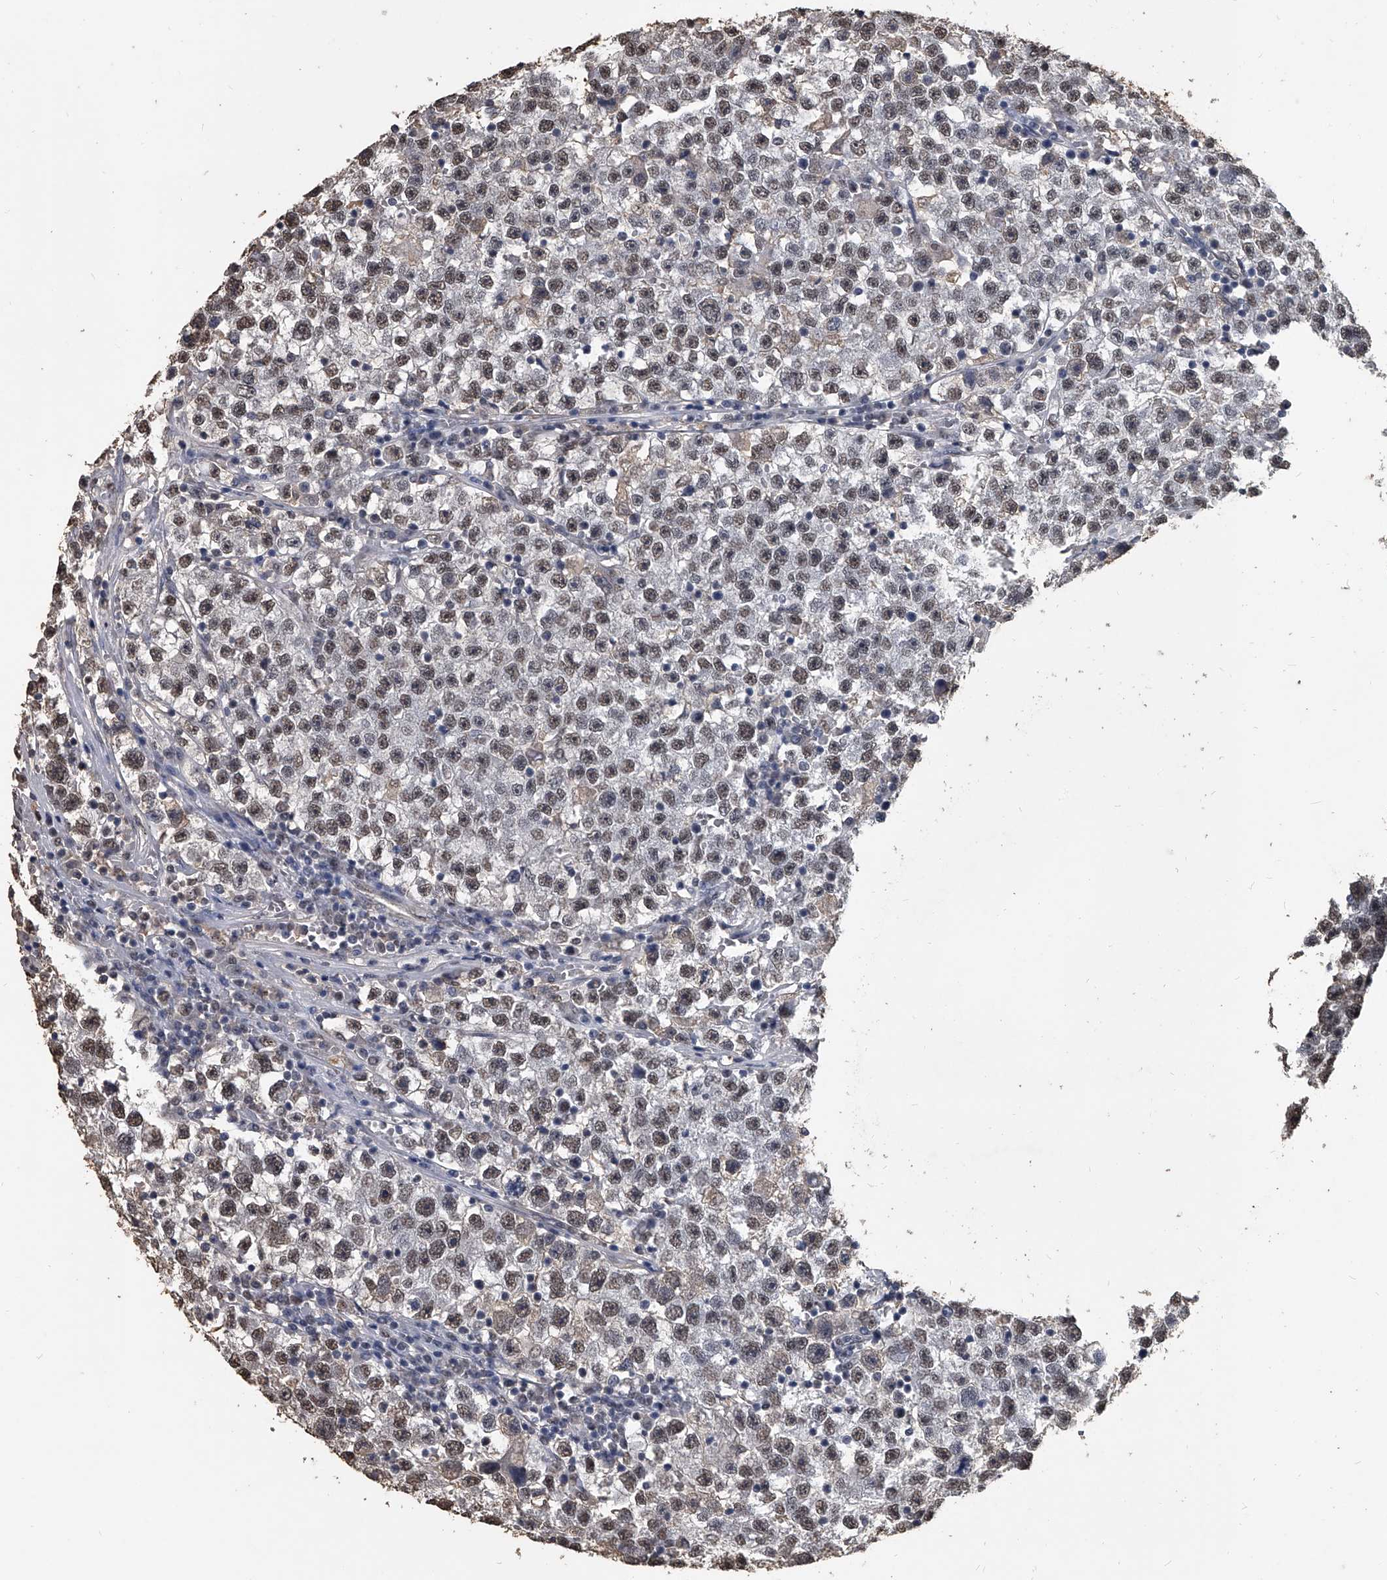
{"staining": {"intensity": "weak", "quantity": ">75%", "location": "nuclear"}, "tissue": "testis cancer", "cell_type": "Tumor cells", "image_type": "cancer", "snomed": [{"axis": "morphology", "description": "Seminoma, NOS"}, {"axis": "topography", "description": "Testis"}], "caption": "A photomicrograph of human testis seminoma stained for a protein reveals weak nuclear brown staining in tumor cells.", "gene": "MATR3", "patient": {"sex": "male", "age": 22}}